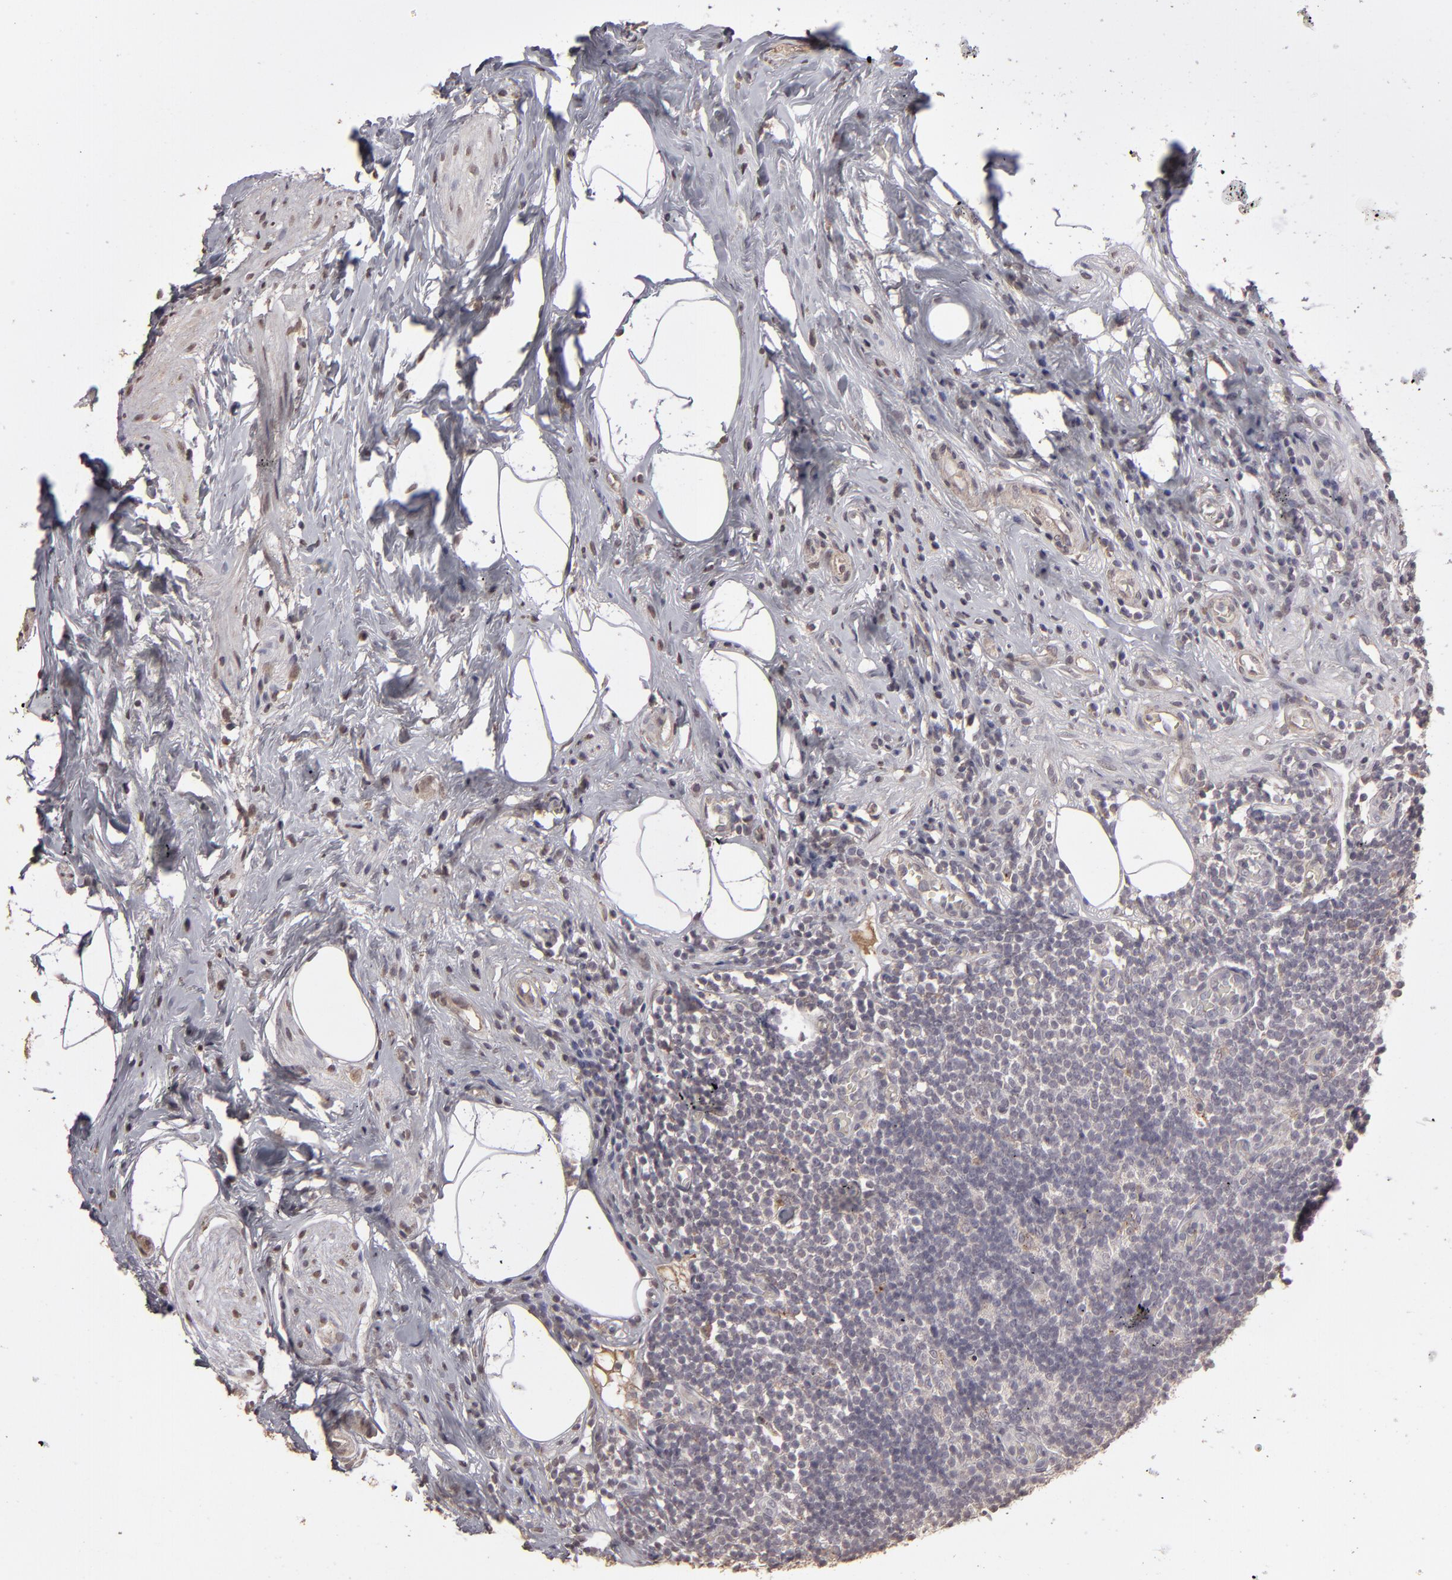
{"staining": {"intensity": "weak", "quantity": ">75%", "location": "cytoplasmic/membranous"}, "tissue": "appendix", "cell_type": "Glandular cells", "image_type": "normal", "snomed": [{"axis": "morphology", "description": "Normal tissue, NOS"}, {"axis": "topography", "description": "Appendix"}], "caption": "Appendix stained for a protein (brown) shows weak cytoplasmic/membranous positive staining in approximately >75% of glandular cells.", "gene": "ITGB5", "patient": {"sex": "male", "age": 38}}